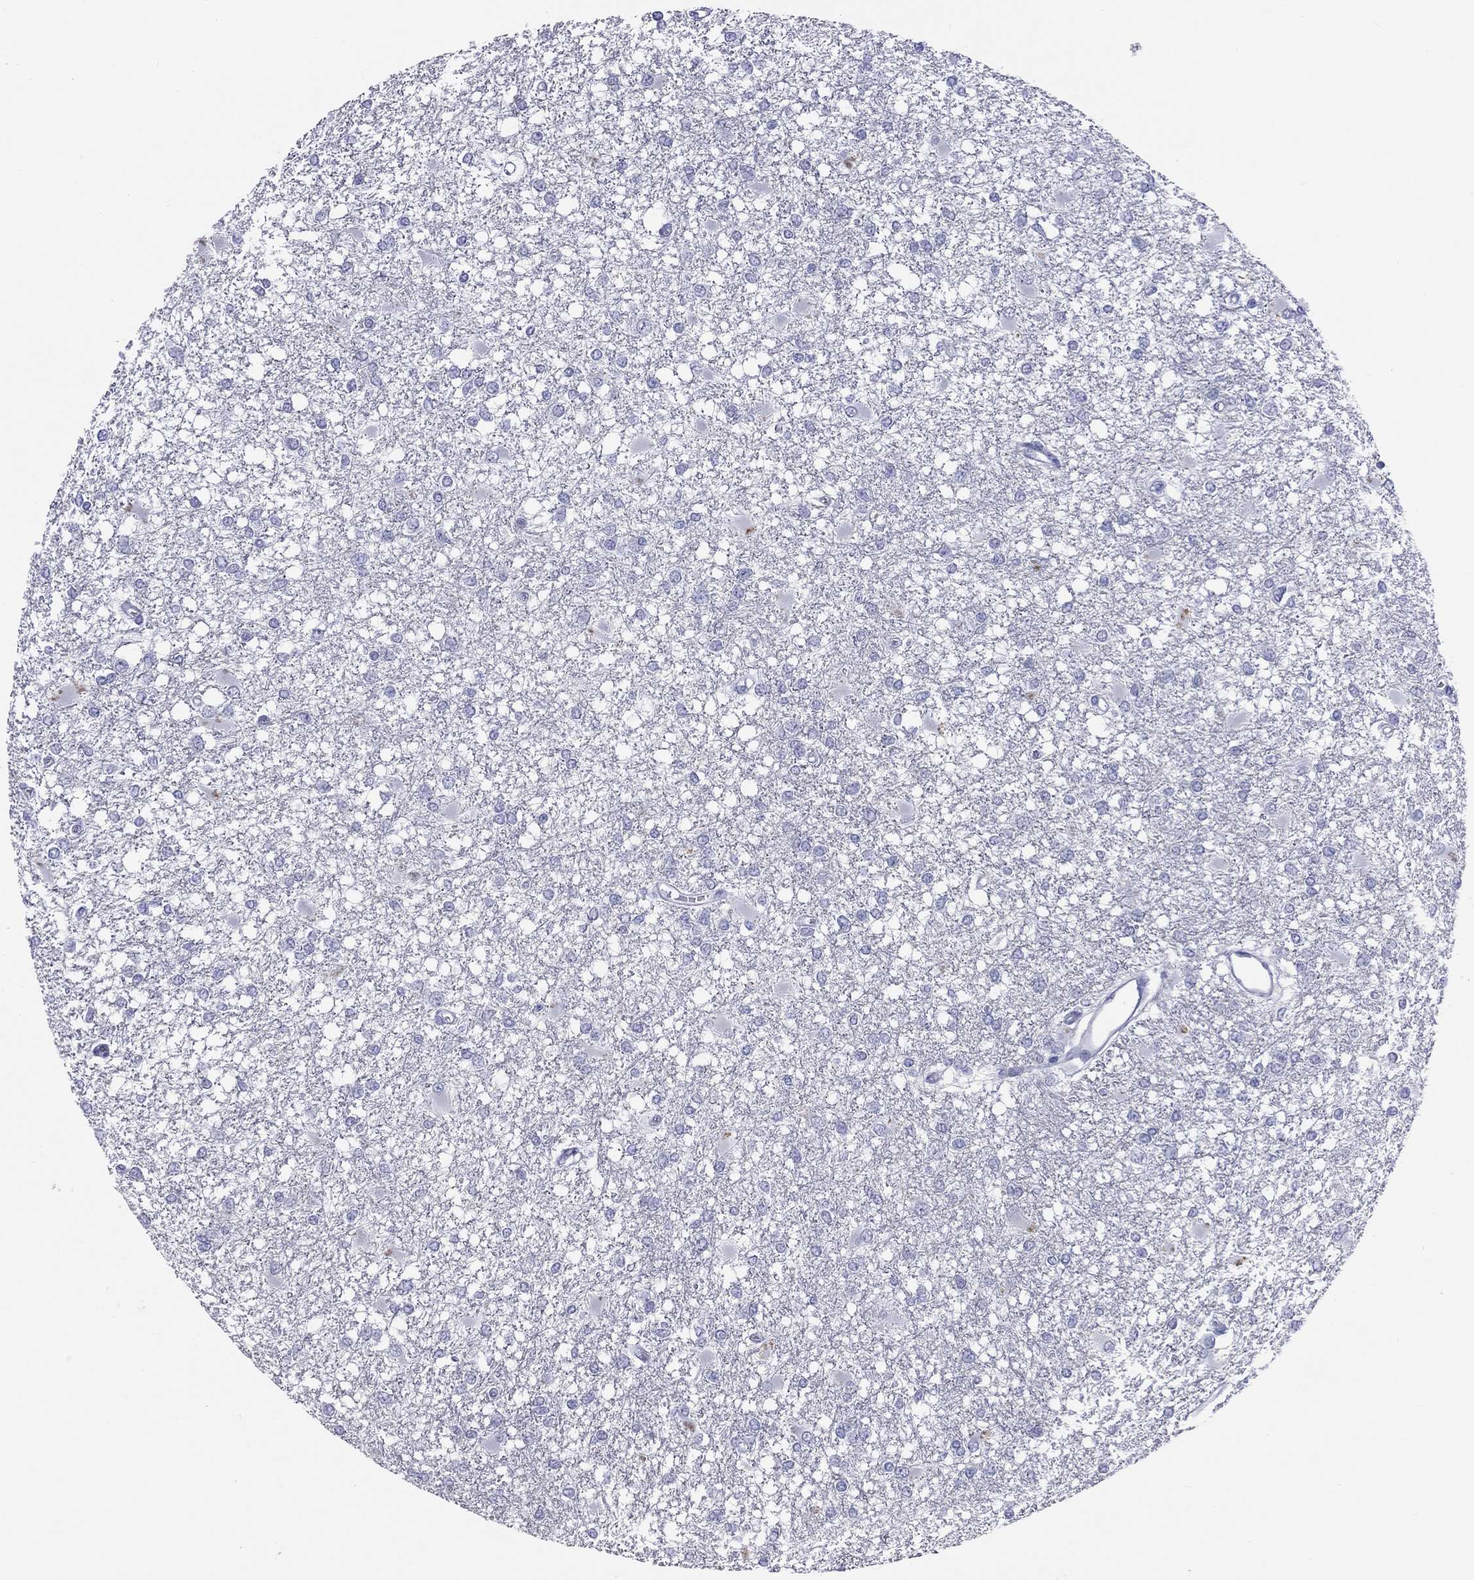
{"staining": {"intensity": "negative", "quantity": "none", "location": "none"}, "tissue": "glioma", "cell_type": "Tumor cells", "image_type": "cancer", "snomed": [{"axis": "morphology", "description": "Glioma, malignant, High grade"}, {"axis": "topography", "description": "Cerebral cortex"}], "caption": "Micrograph shows no protein staining in tumor cells of glioma tissue. The staining is performed using DAB (3,3'-diaminobenzidine) brown chromogen with nuclei counter-stained in using hematoxylin.", "gene": "MLN", "patient": {"sex": "male", "age": 79}}